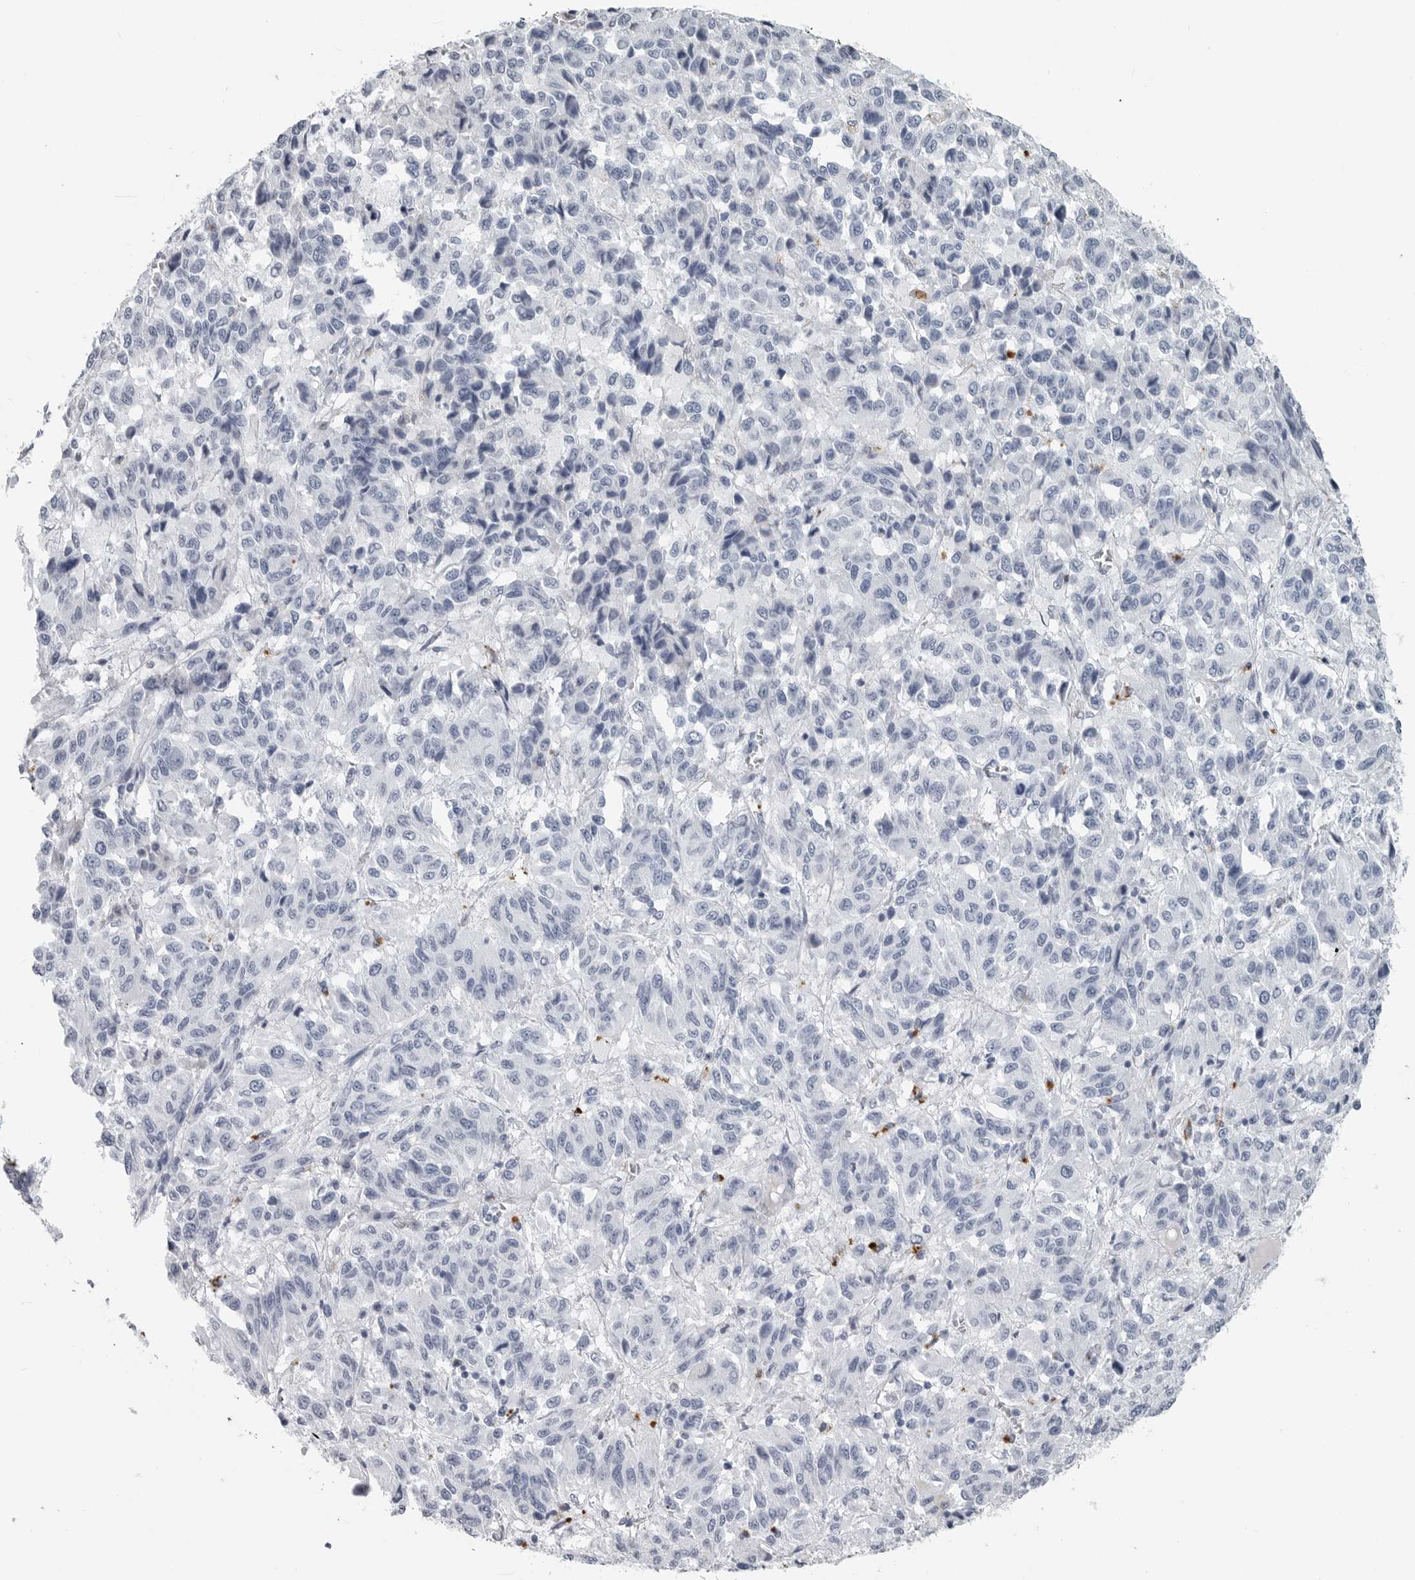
{"staining": {"intensity": "negative", "quantity": "none", "location": "none"}, "tissue": "melanoma", "cell_type": "Tumor cells", "image_type": "cancer", "snomed": [{"axis": "morphology", "description": "Malignant melanoma, Metastatic site"}, {"axis": "topography", "description": "Lung"}], "caption": "The immunohistochemistry histopathology image has no significant positivity in tumor cells of malignant melanoma (metastatic site) tissue. (DAB (3,3'-diaminobenzidine) IHC with hematoxylin counter stain).", "gene": "AMPD1", "patient": {"sex": "male", "age": 64}}